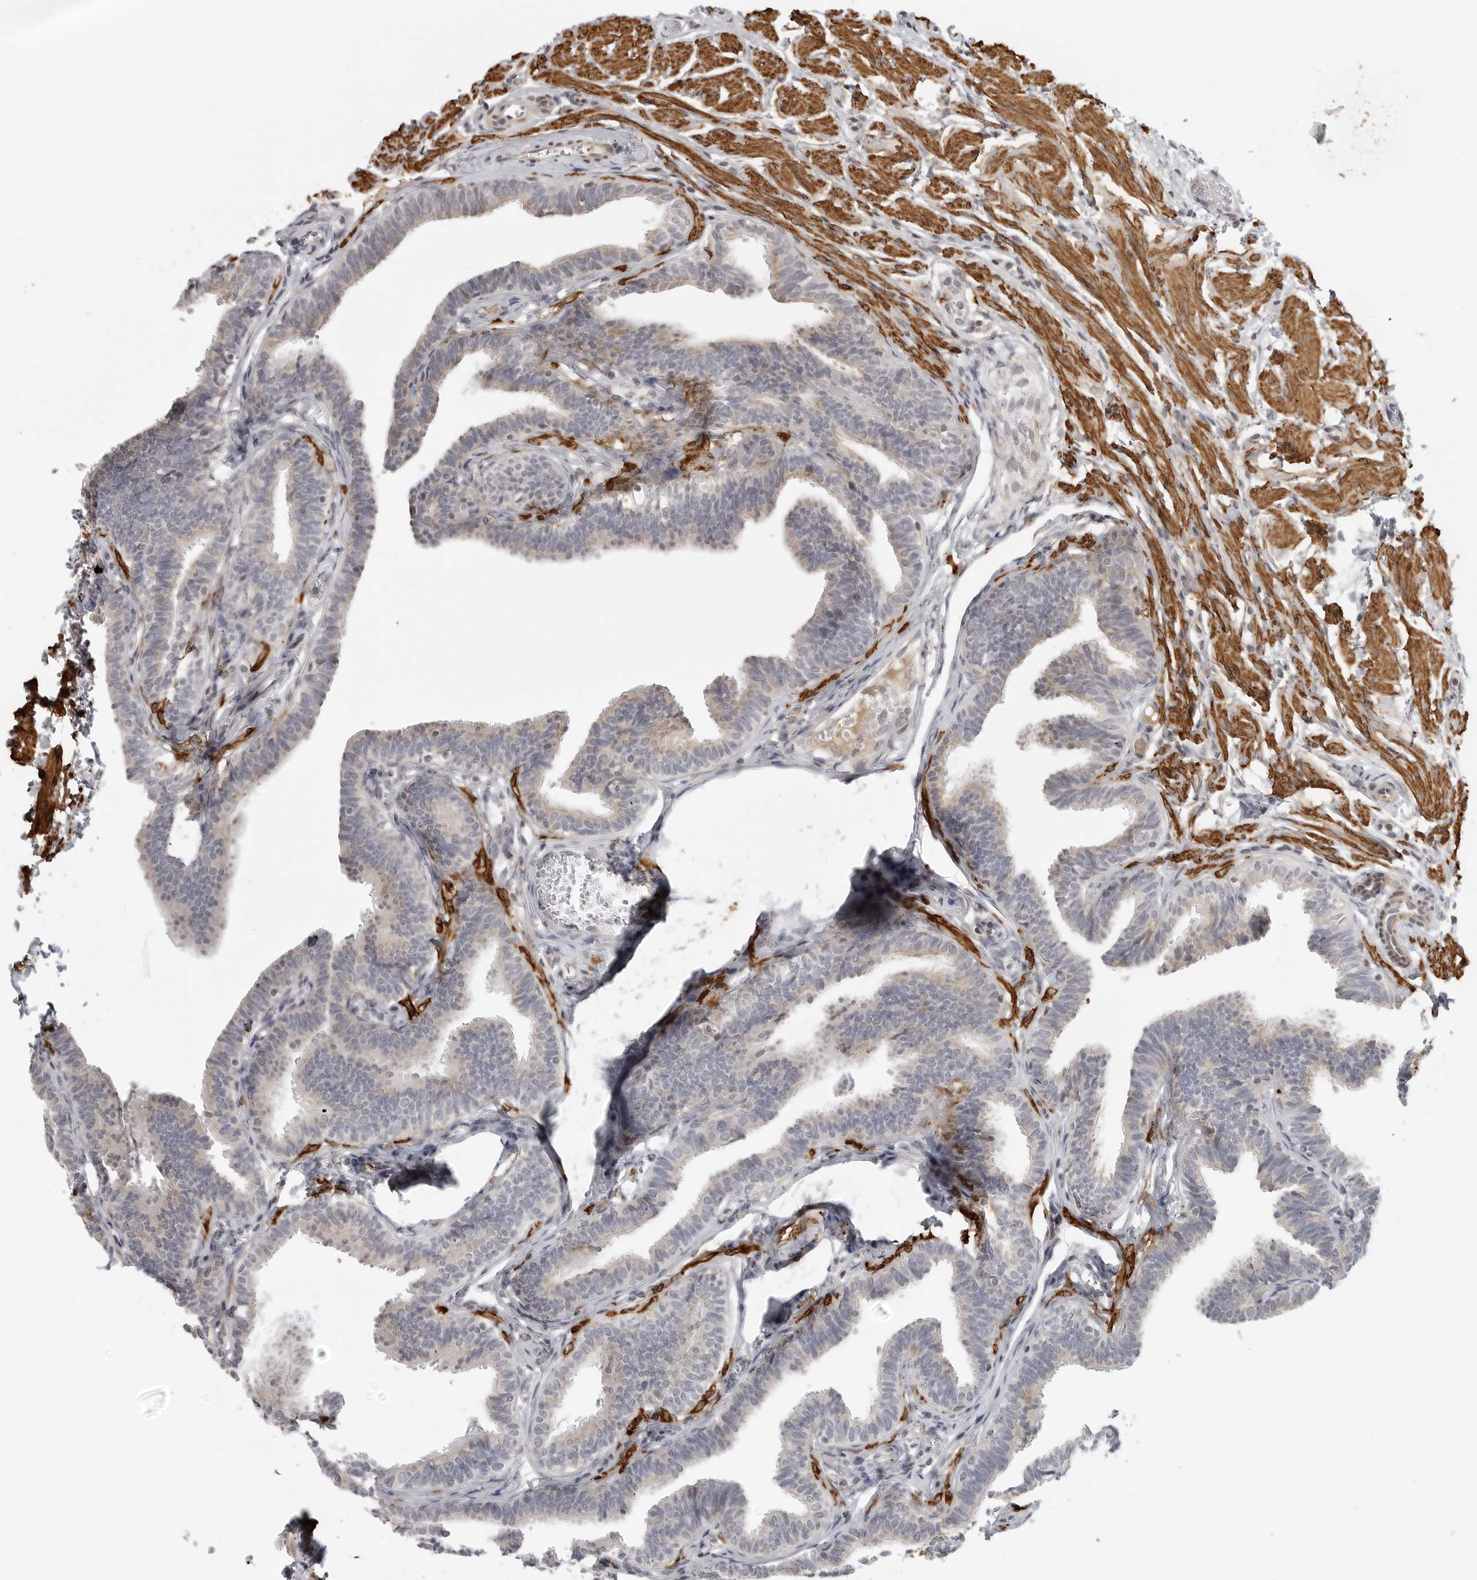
{"staining": {"intensity": "negative", "quantity": "none", "location": "none"}, "tissue": "fallopian tube", "cell_type": "Glandular cells", "image_type": "normal", "snomed": [{"axis": "morphology", "description": "Normal tissue, NOS"}, {"axis": "topography", "description": "Fallopian tube"}, {"axis": "topography", "description": "Ovary"}], "caption": "Immunohistochemistry (IHC) histopathology image of benign fallopian tube: human fallopian tube stained with DAB exhibits no significant protein expression in glandular cells.", "gene": "MAP7D1", "patient": {"sex": "female", "age": 23}}